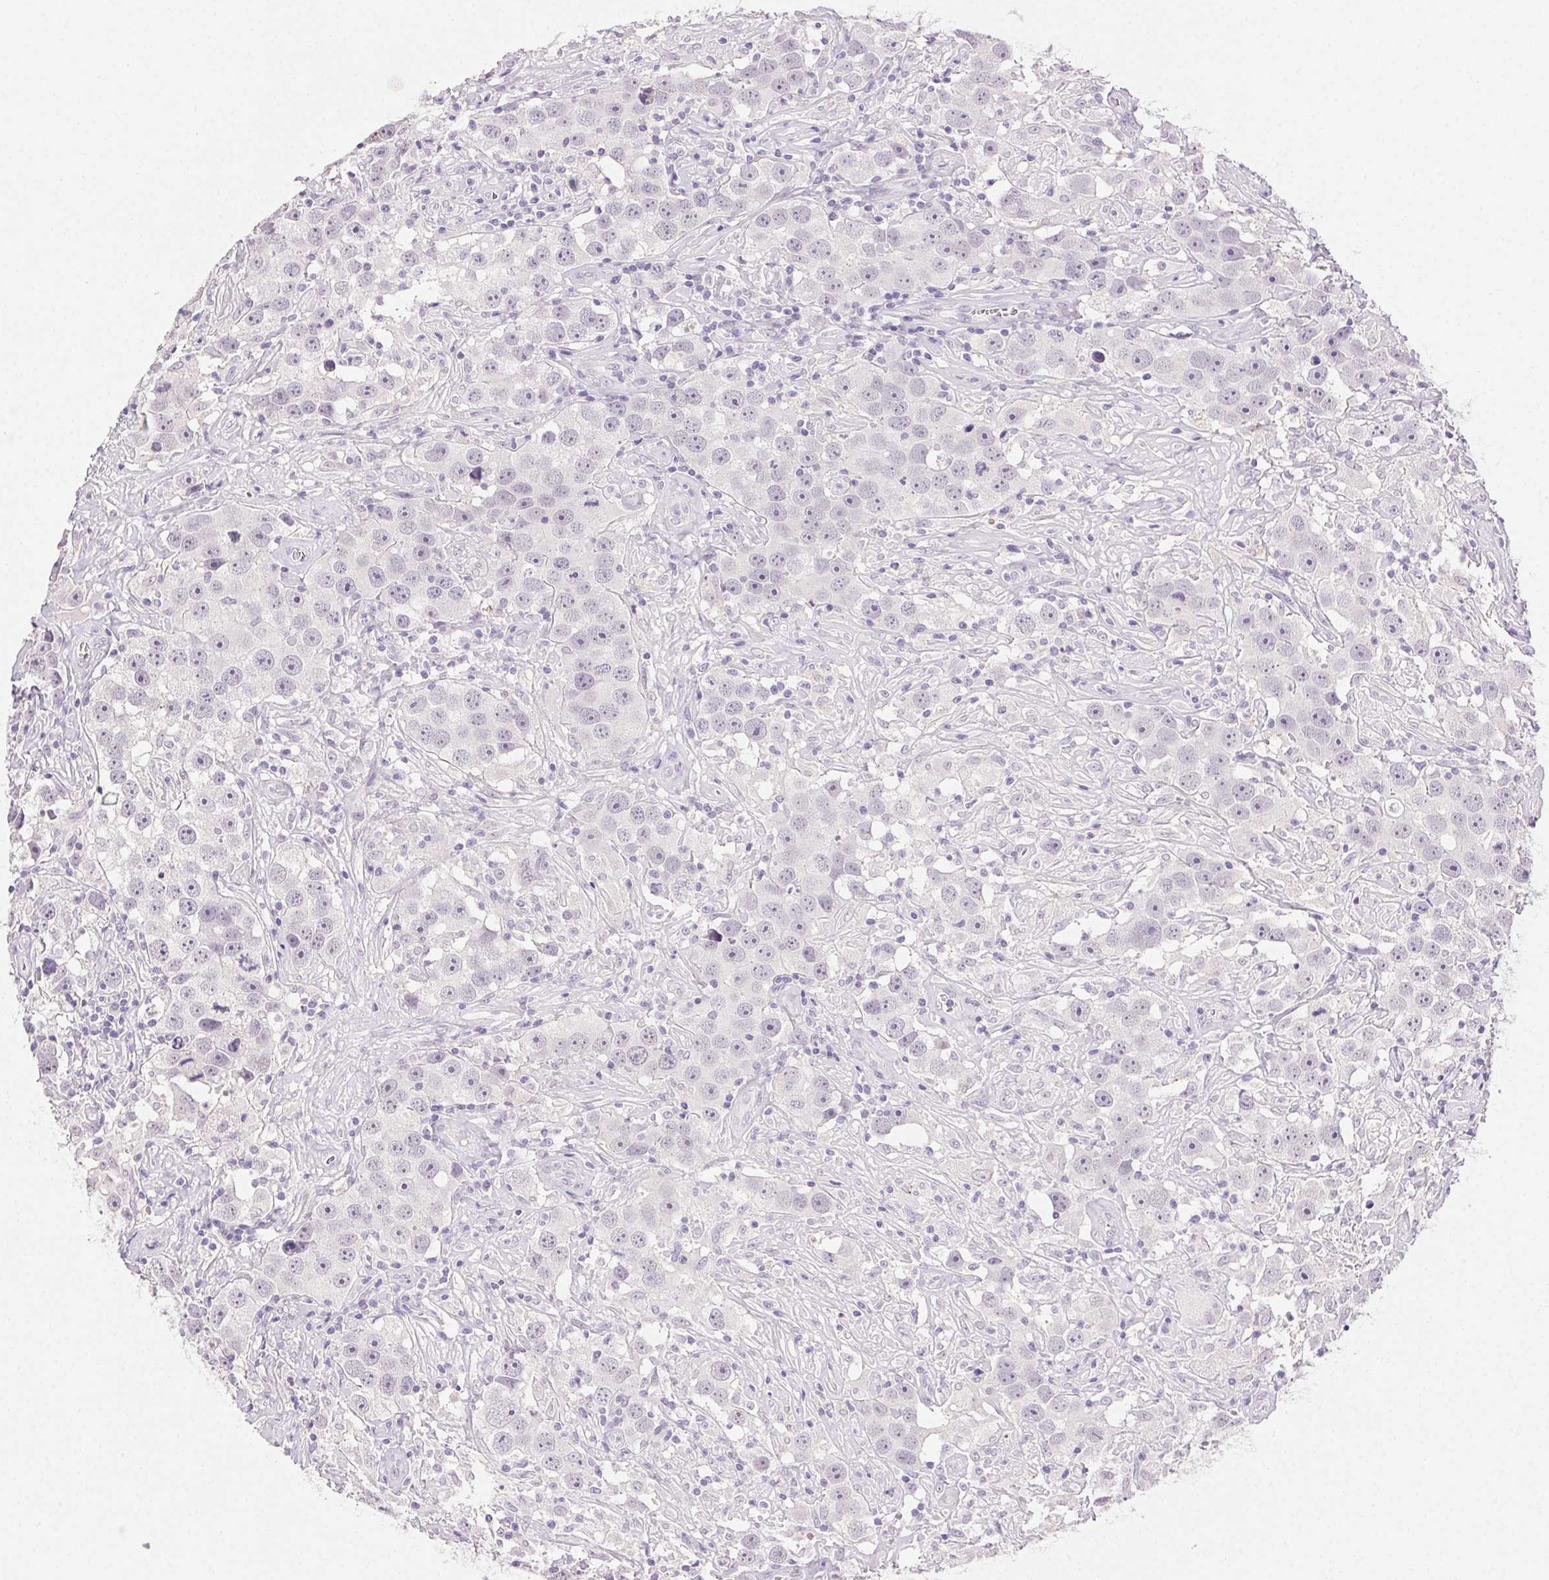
{"staining": {"intensity": "negative", "quantity": "none", "location": "none"}, "tissue": "testis cancer", "cell_type": "Tumor cells", "image_type": "cancer", "snomed": [{"axis": "morphology", "description": "Seminoma, NOS"}, {"axis": "topography", "description": "Testis"}], "caption": "A high-resolution histopathology image shows IHC staining of testis seminoma, which displays no significant positivity in tumor cells.", "gene": "CLDN10", "patient": {"sex": "male", "age": 49}}